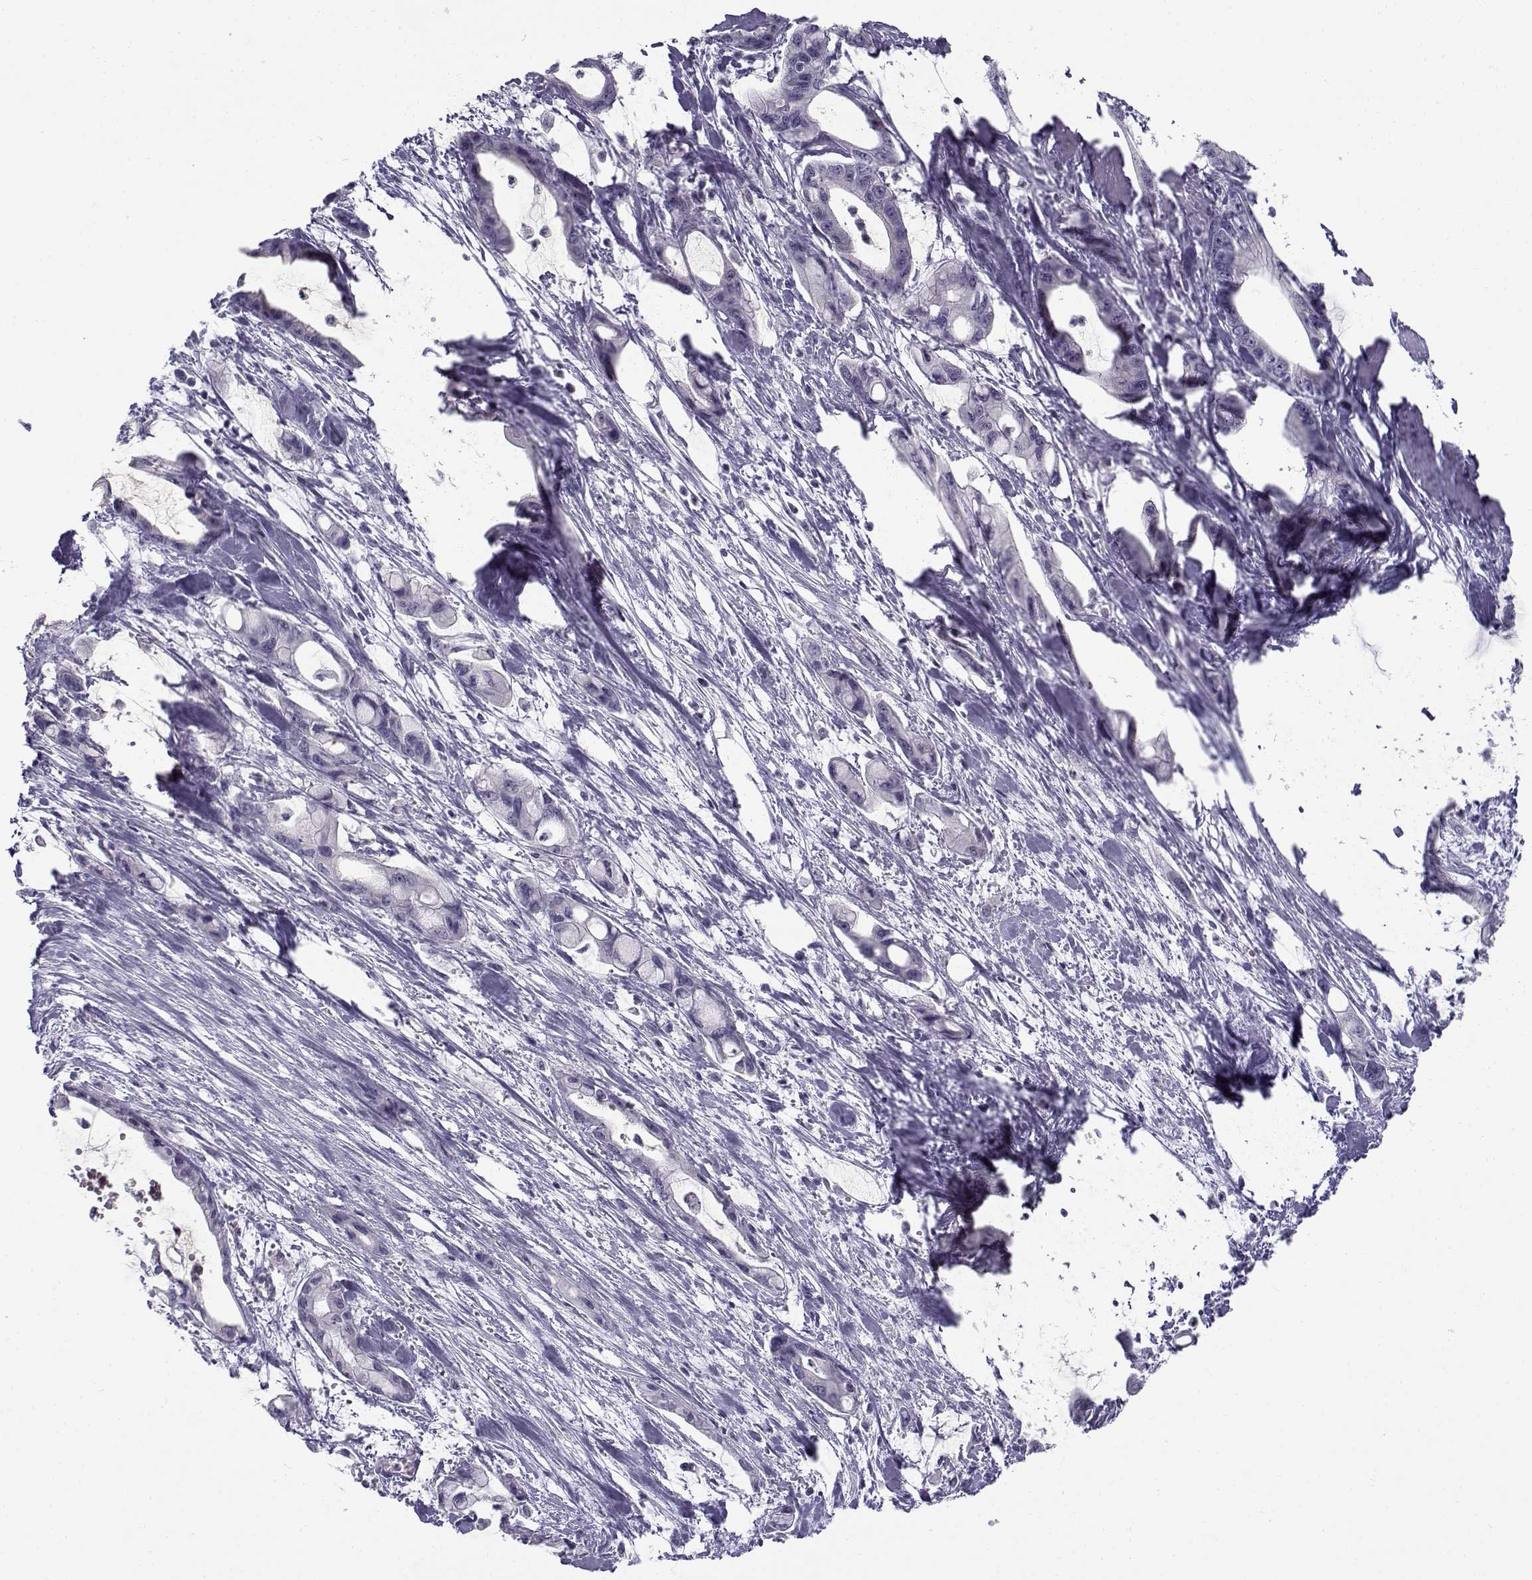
{"staining": {"intensity": "negative", "quantity": "none", "location": "none"}, "tissue": "pancreatic cancer", "cell_type": "Tumor cells", "image_type": "cancer", "snomed": [{"axis": "morphology", "description": "Adenocarcinoma, NOS"}, {"axis": "topography", "description": "Pancreas"}], "caption": "This is an immunohistochemistry micrograph of pancreatic cancer (adenocarcinoma). There is no staining in tumor cells.", "gene": "FAM166A", "patient": {"sex": "male", "age": 48}}